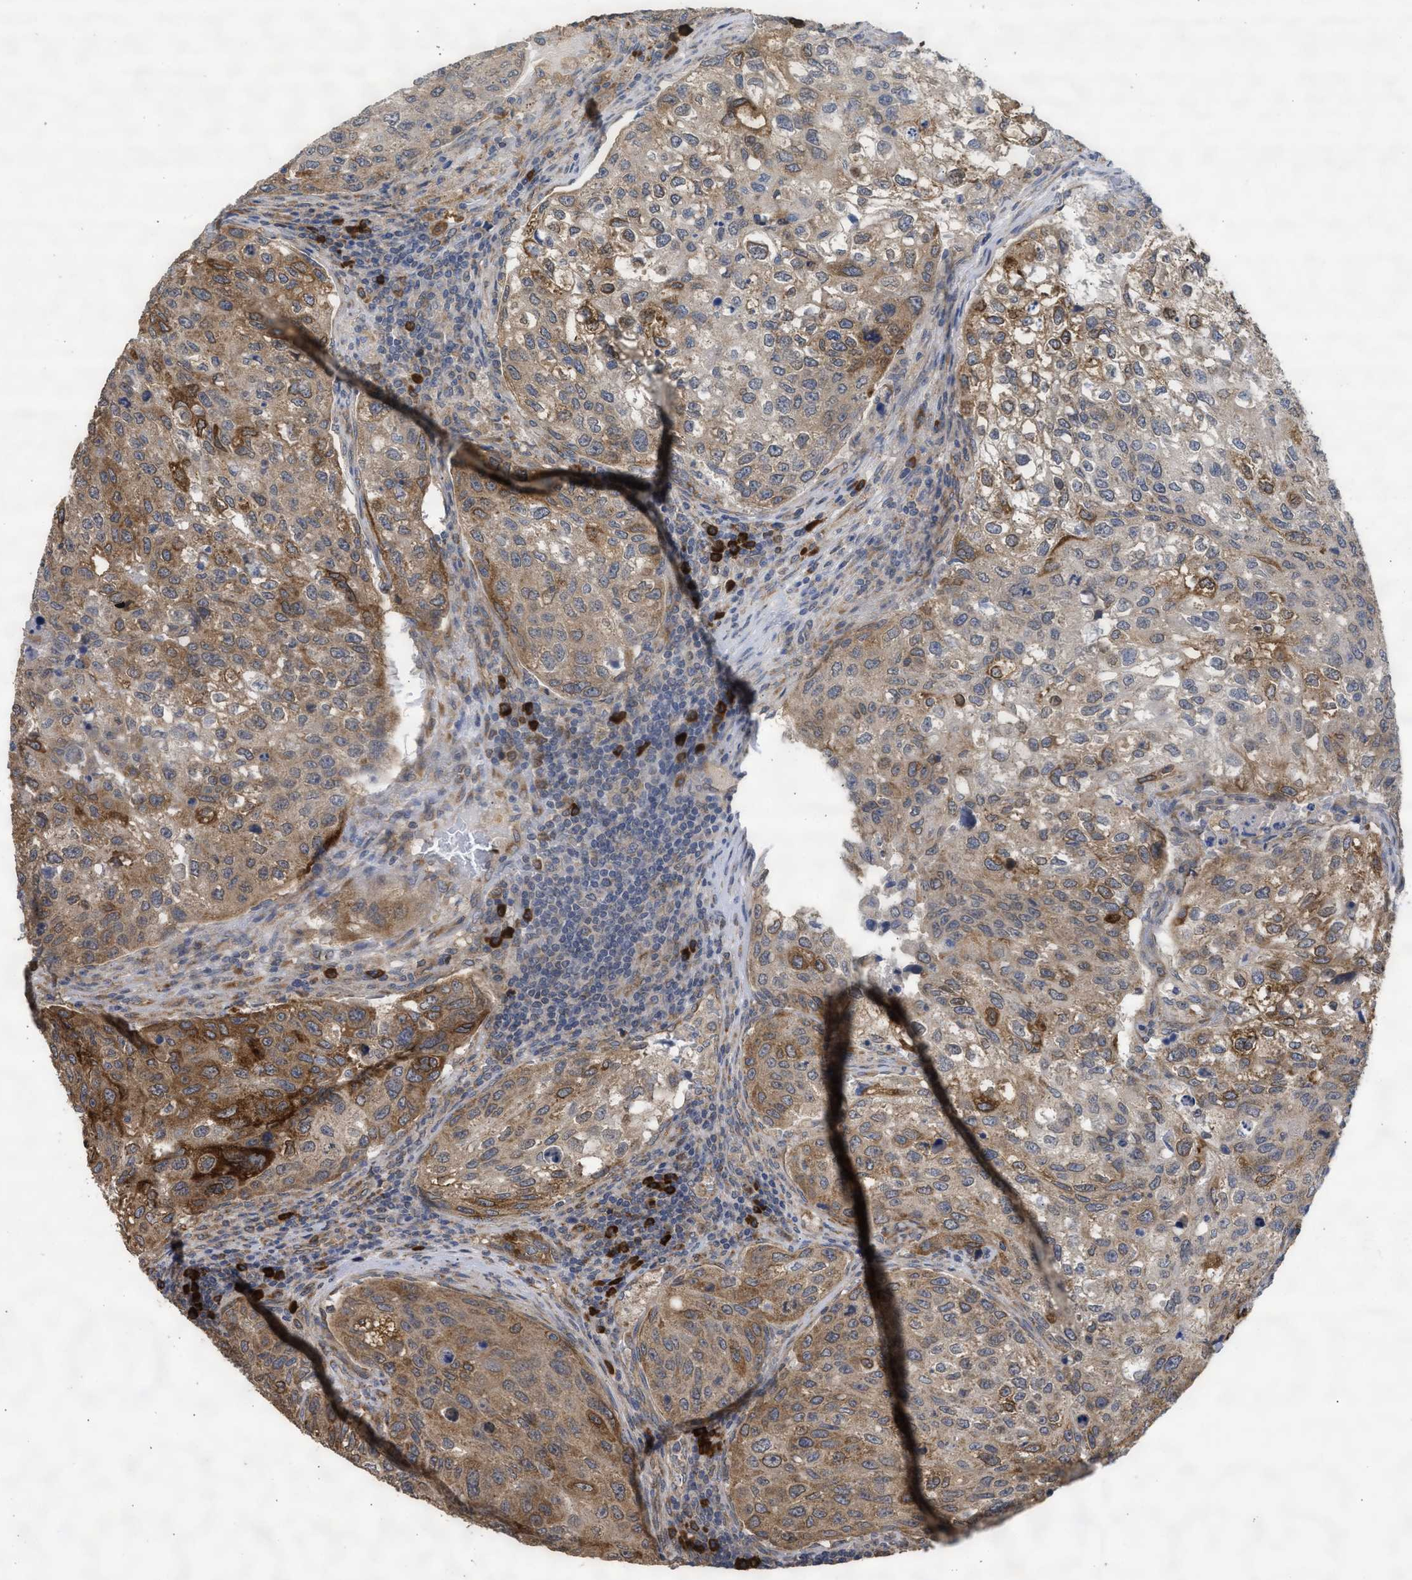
{"staining": {"intensity": "moderate", "quantity": "25%-75%", "location": "cytoplasmic/membranous"}, "tissue": "urothelial cancer", "cell_type": "Tumor cells", "image_type": "cancer", "snomed": [{"axis": "morphology", "description": "Urothelial carcinoma, High grade"}, {"axis": "topography", "description": "Lymph node"}, {"axis": "topography", "description": "Urinary bladder"}], "caption": "Immunohistochemical staining of urothelial carcinoma (high-grade) reveals moderate cytoplasmic/membranous protein positivity in about 25%-75% of tumor cells. The staining was performed using DAB (3,3'-diaminobenzidine), with brown indicating positive protein expression. Nuclei are stained blue with hematoxylin.", "gene": "DNAJC1", "patient": {"sex": "male", "age": 51}}